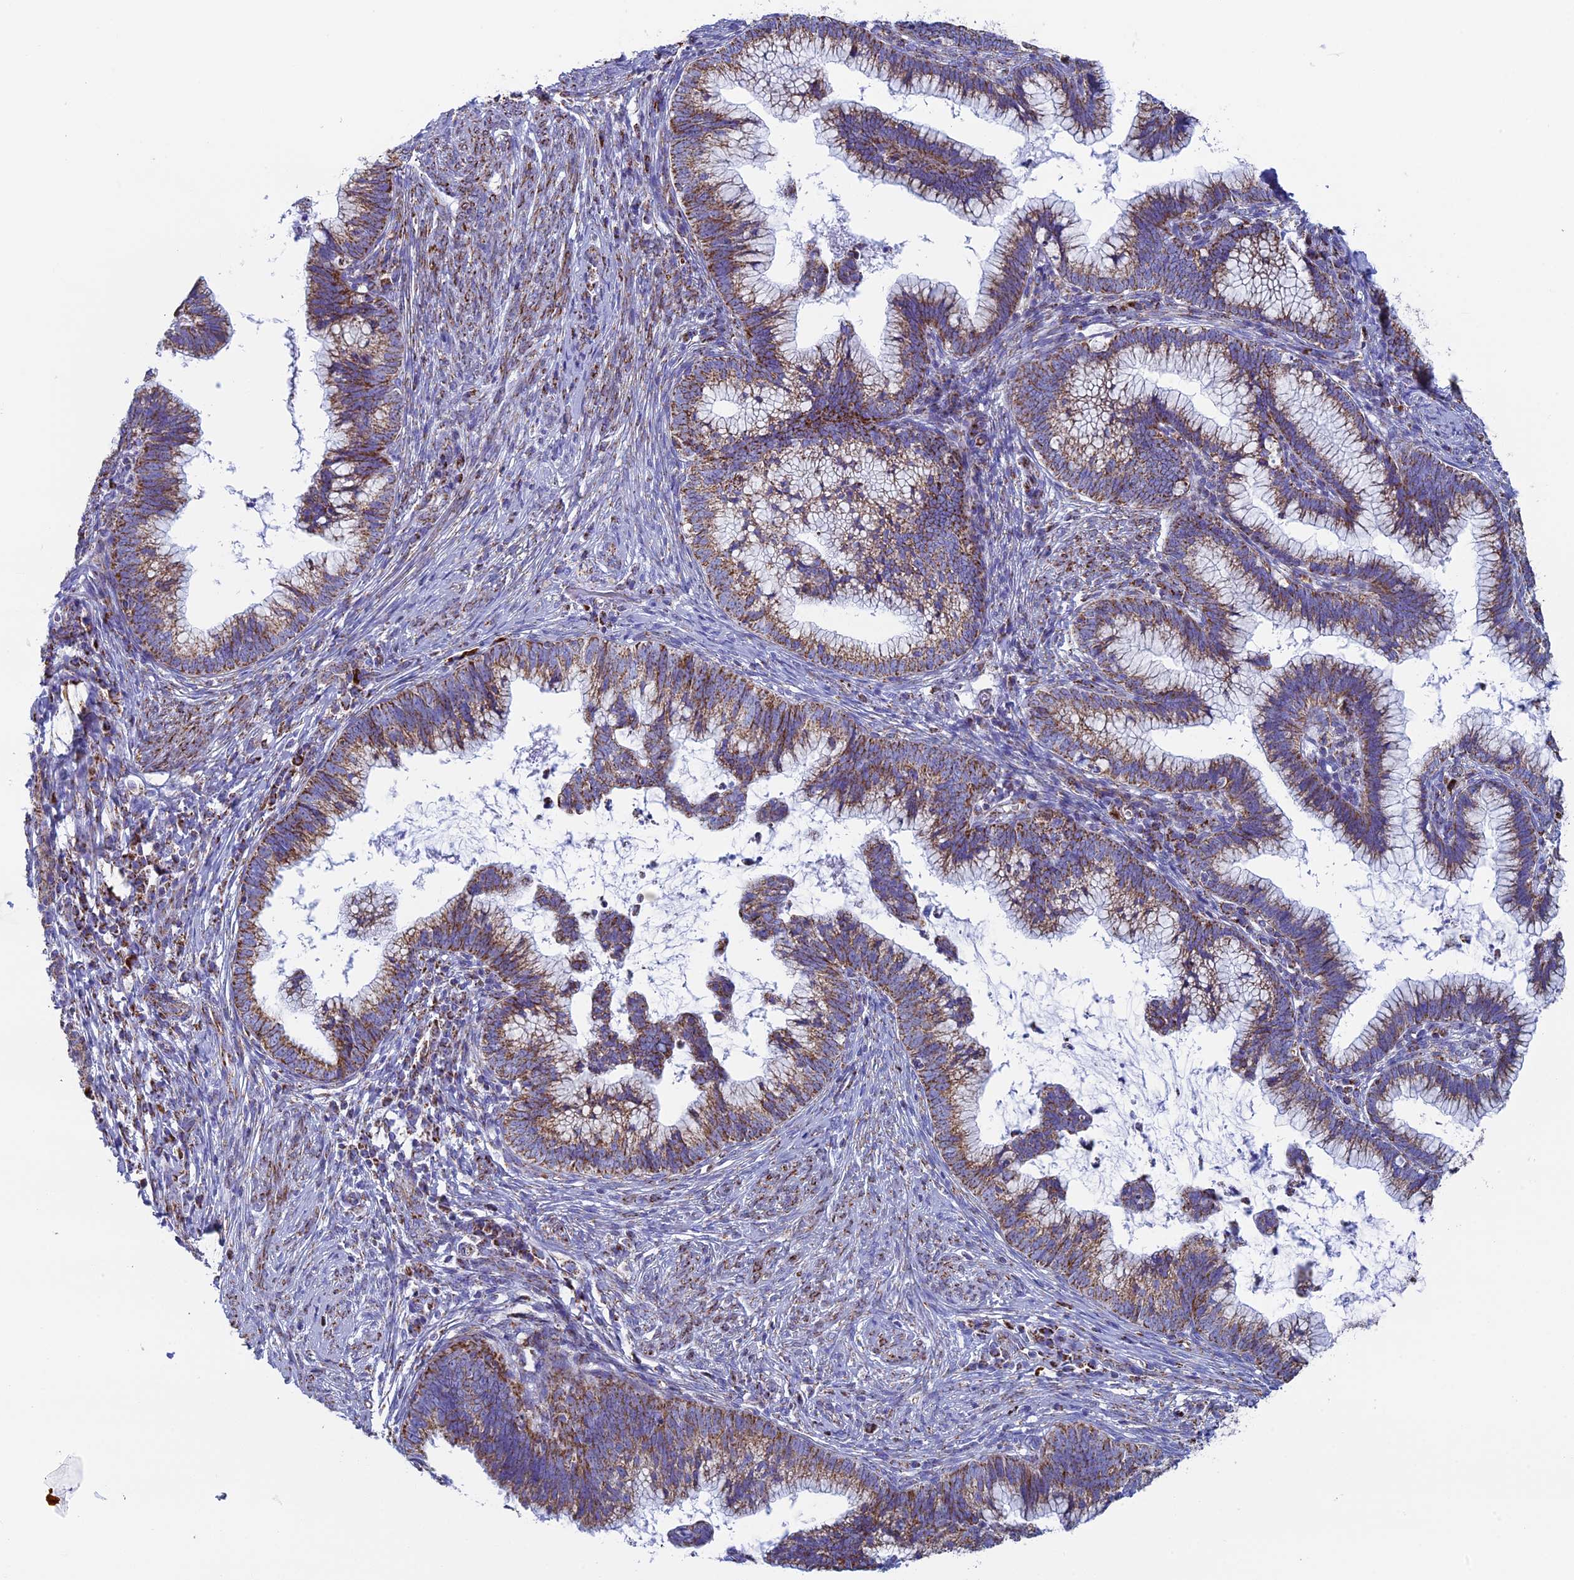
{"staining": {"intensity": "moderate", "quantity": ">75%", "location": "cytoplasmic/membranous"}, "tissue": "cervical cancer", "cell_type": "Tumor cells", "image_type": "cancer", "snomed": [{"axis": "morphology", "description": "Adenocarcinoma, NOS"}, {"axis": "topography", "description": "Cervix"}], "caption": "DAB (3,3'-diaminobenzidine) immunohistochemical staining of human cervical cancer shows moderate cytoplasmic/membranous protein expression in about >75% of tumor cells. Immunohistochemistry stains the protein in brown and the nuclei are stained blue.", "gene": "UQCRFS1", "patient": {"sex": "female", "age": 36}}